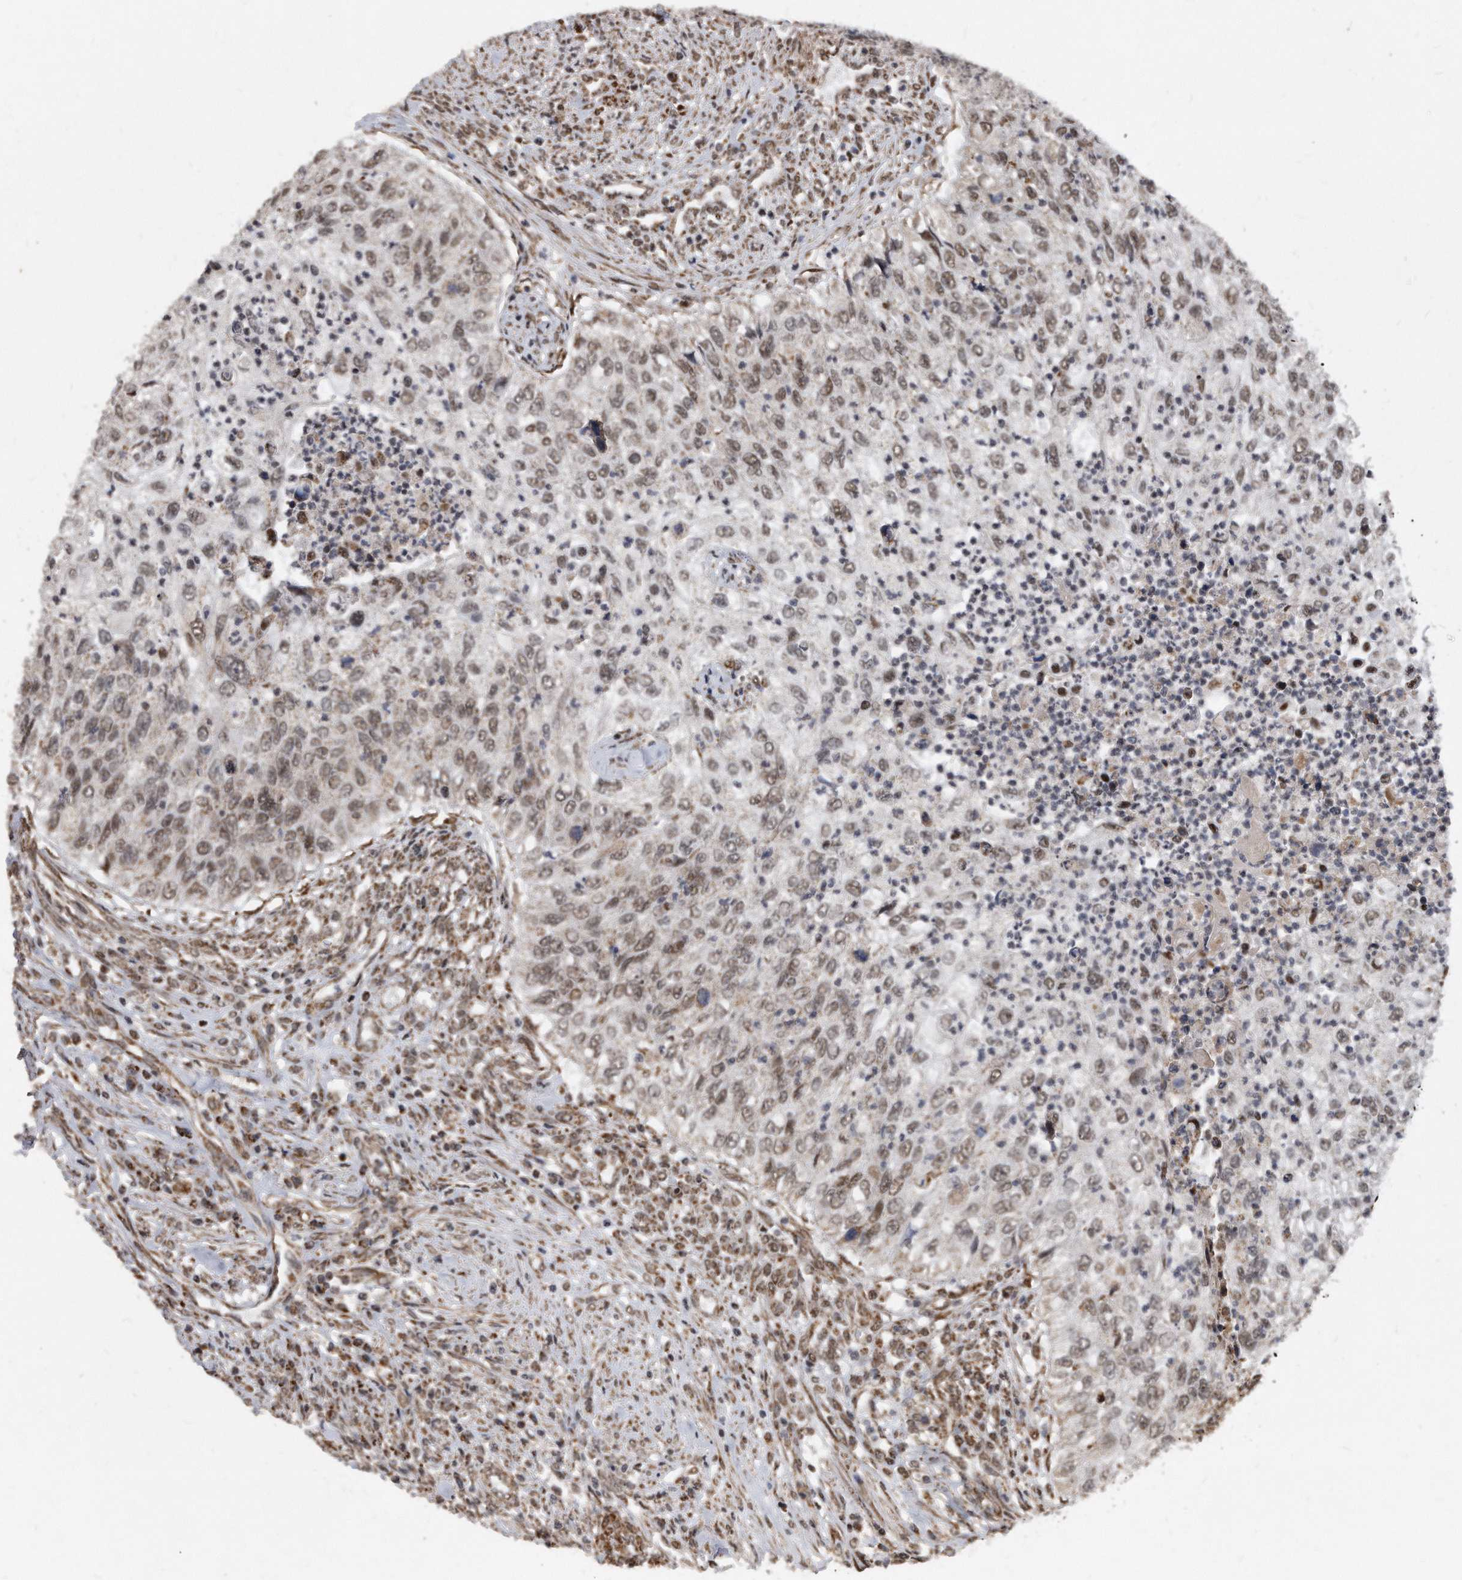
{"staining": {"intensity": "weak", "quantity": ">75%", "location": "nuclear"}, "tissue": "urothelial cancer", "cell_type": "Tumor cells", "image_type": "cancer", "snomed": [{"axis": "morphology", "description": "Urothelial carcinoma, High grade"}, {"axis": "topography", "description": "Urinary bladder"}], "caption": "Protein staining exhibits weak nuclear staining in about >75% of tumor cells in urothelial cancer.", "gene": "DUSP22", "patient": {"sex": "female", "age": 60}}